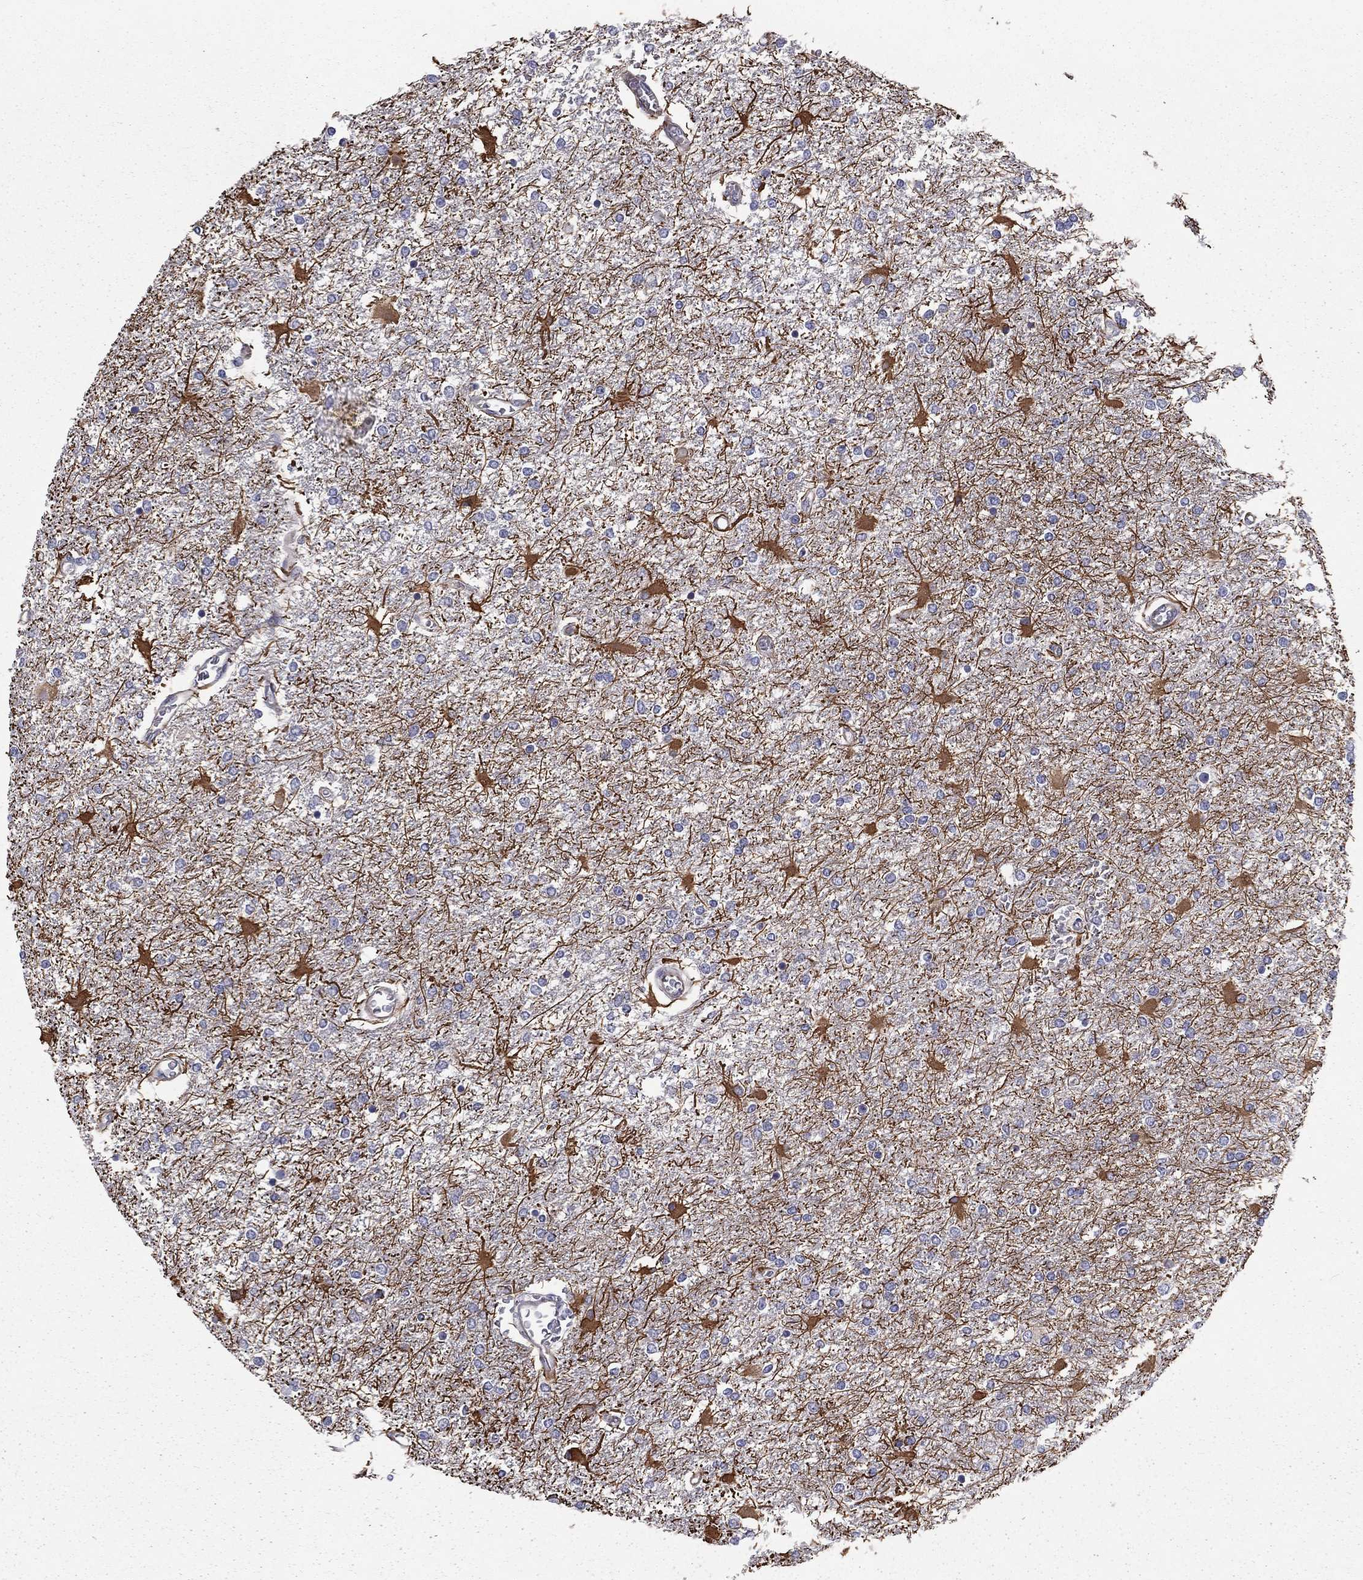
{"staining": {"intensity": "negative", "quantity": "none", "location": "none"}, "tissue": "glioma", "cell_type": "Tumor cells", "image_type": "cancer", "snomed": [{"axis": "morphology", "description": "Glioma, malignant, High grade"}, {"axis": "topography", "description": "Cerebral cortex"}], "caption": "DAB (3,3'-diaminobenzidine) immunohistochemical staining of malignant glioma (high-grade) reveals no significant expression in tumor cells.", "gene": "CLSTN1", "patient": {"sex": "male", "age": 79}}